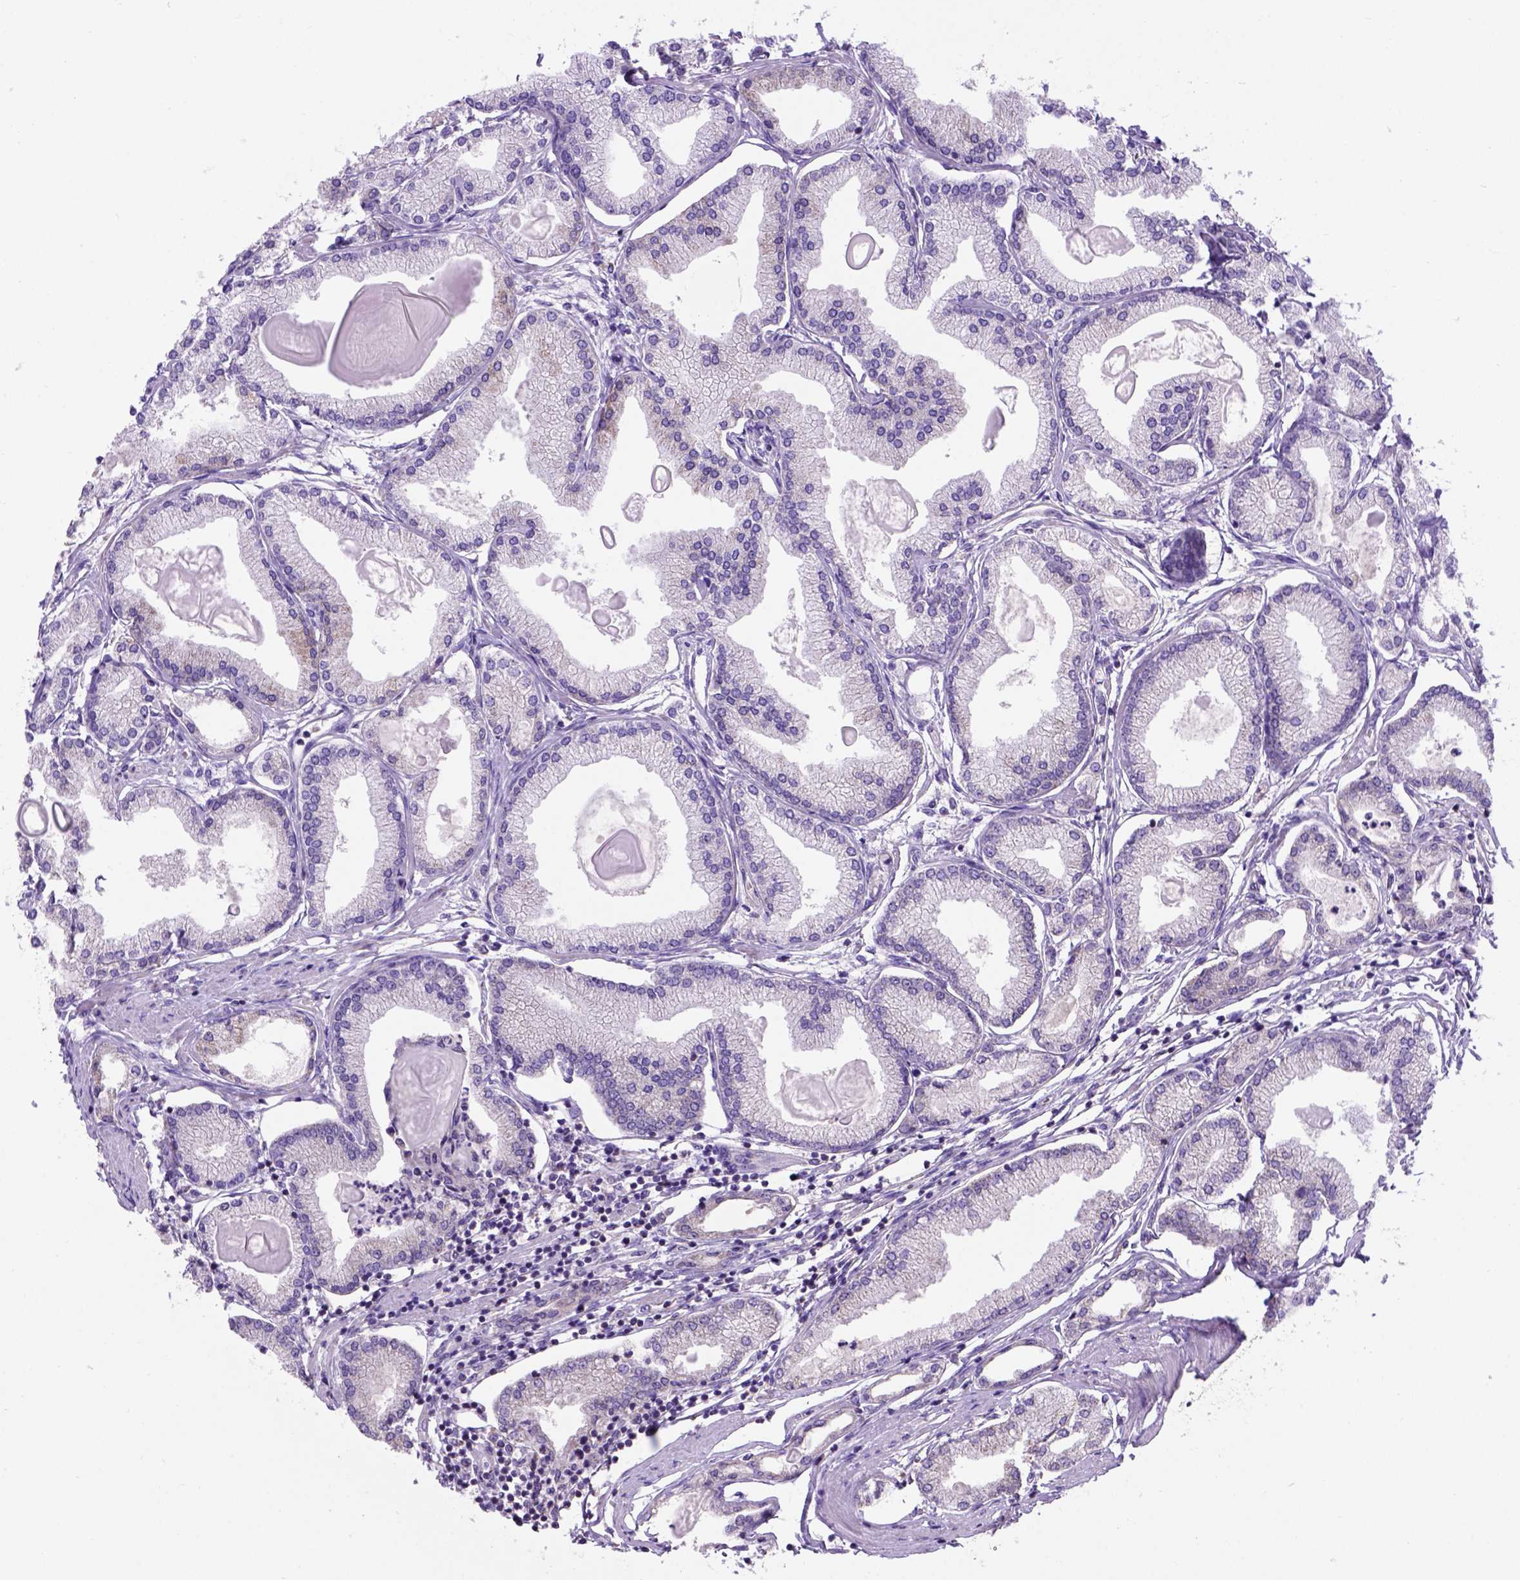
{"staining": {"intensity": "negative", "quantity": "none", "location": "none"}, "tissue": "prostate cancer", "cell_type": "Tumor cells", "image_type": "cancer", "snomed": [{"axis": "morphology", "description": "Adenocarcinoma, High grade"}, {"axis": "topography", "description": "Prostate"}], "caption": "Tumor cells are negative for protein expression in human prostate adenocarcinoma (high-grade).", "gene": "L2HGDH", "patient": {"sex": "male", "age": 68}}